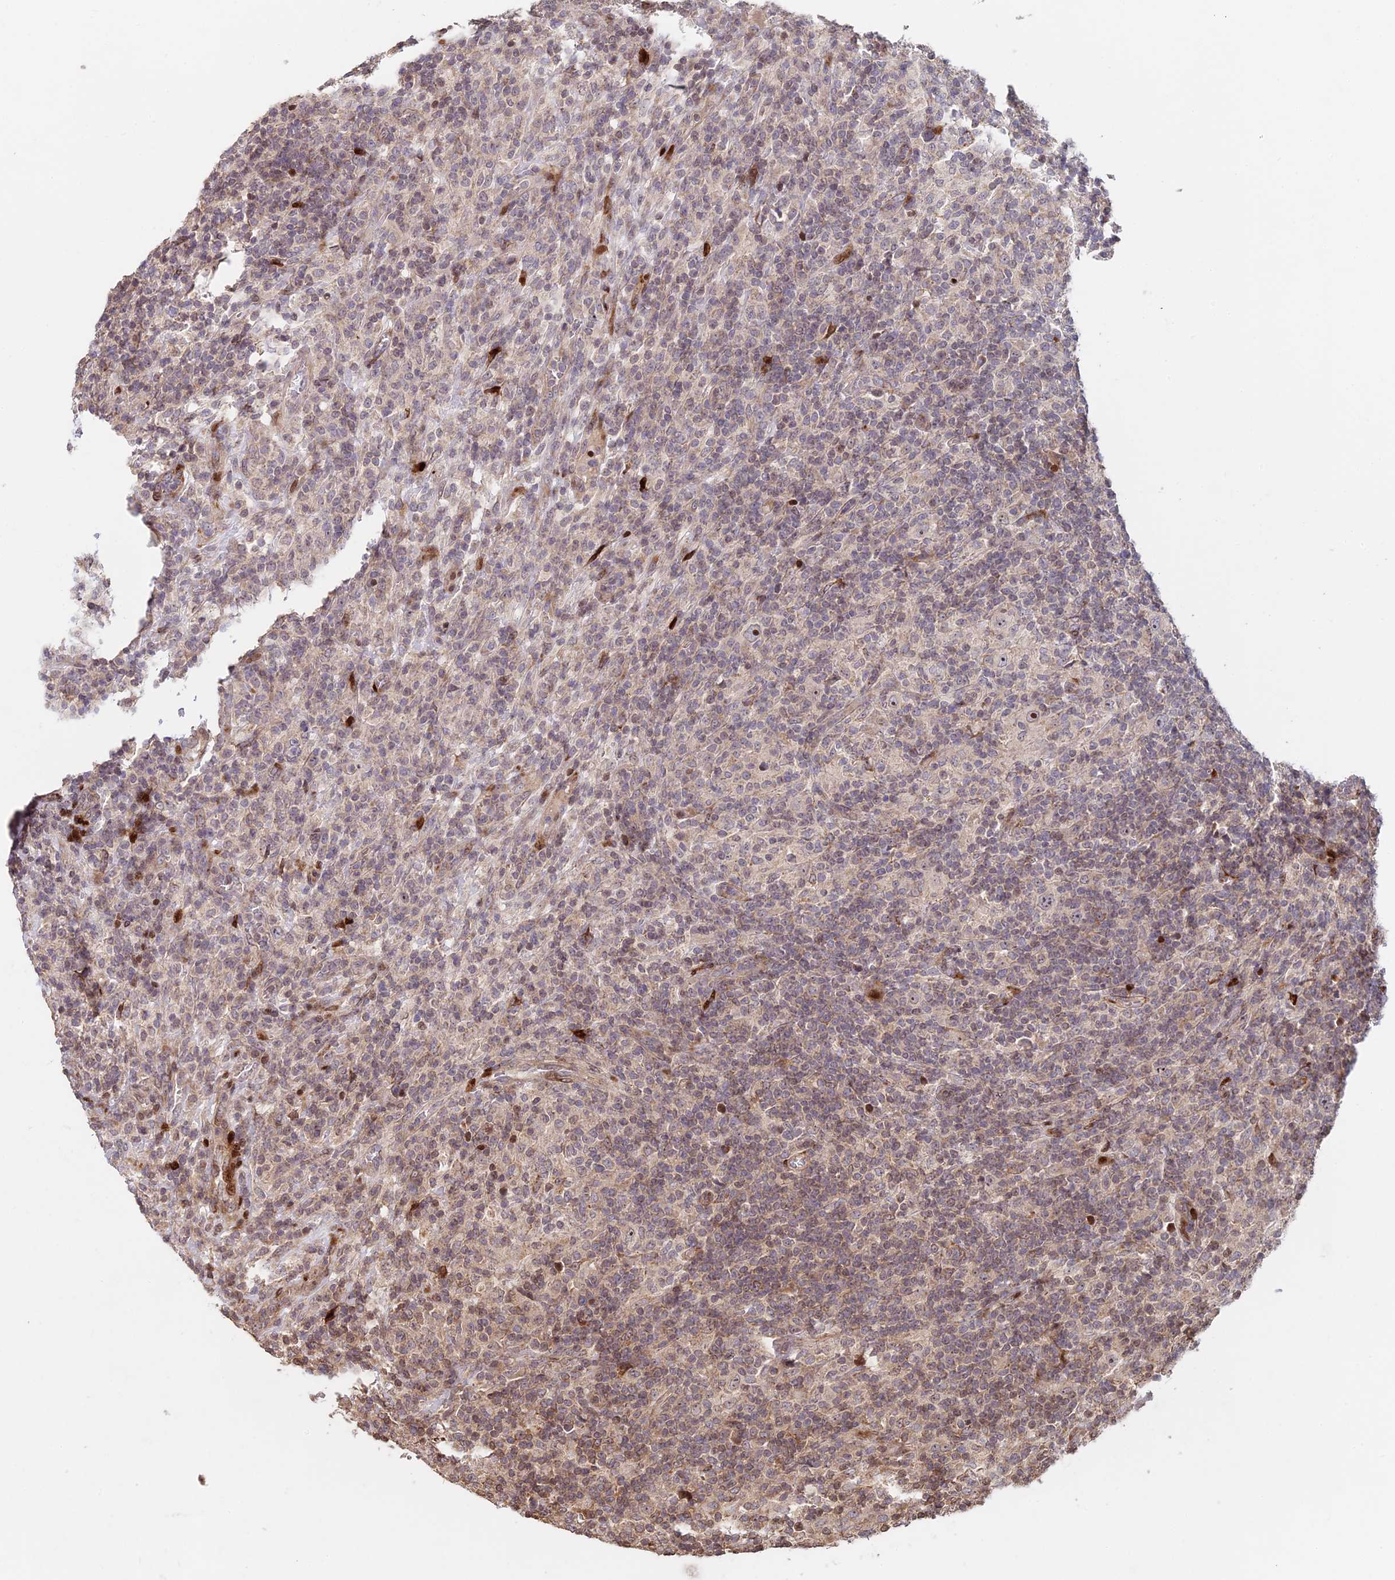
{"staining": {"intensity": "moderate", "quantity": "<25%", "location": "nuclear"}, "tissue": "lymphoma", "cell_type": "Tumor cells", "image_type": "cancer", "snomed": [{"axis": "morphology", "description": "Hodgkin's disease, NOS"}, {"axis": "topography", "description": "Lymph node"}], "caption": "DAB (3,3'-diaminobenzidine) immunohistochemical staining of human lymphoma demonstrates moderate nuclear protein expression in approximately <25% of tumor cells.", "gene": "RBMS2", "patient": {"sex": "male", "age": 70}}